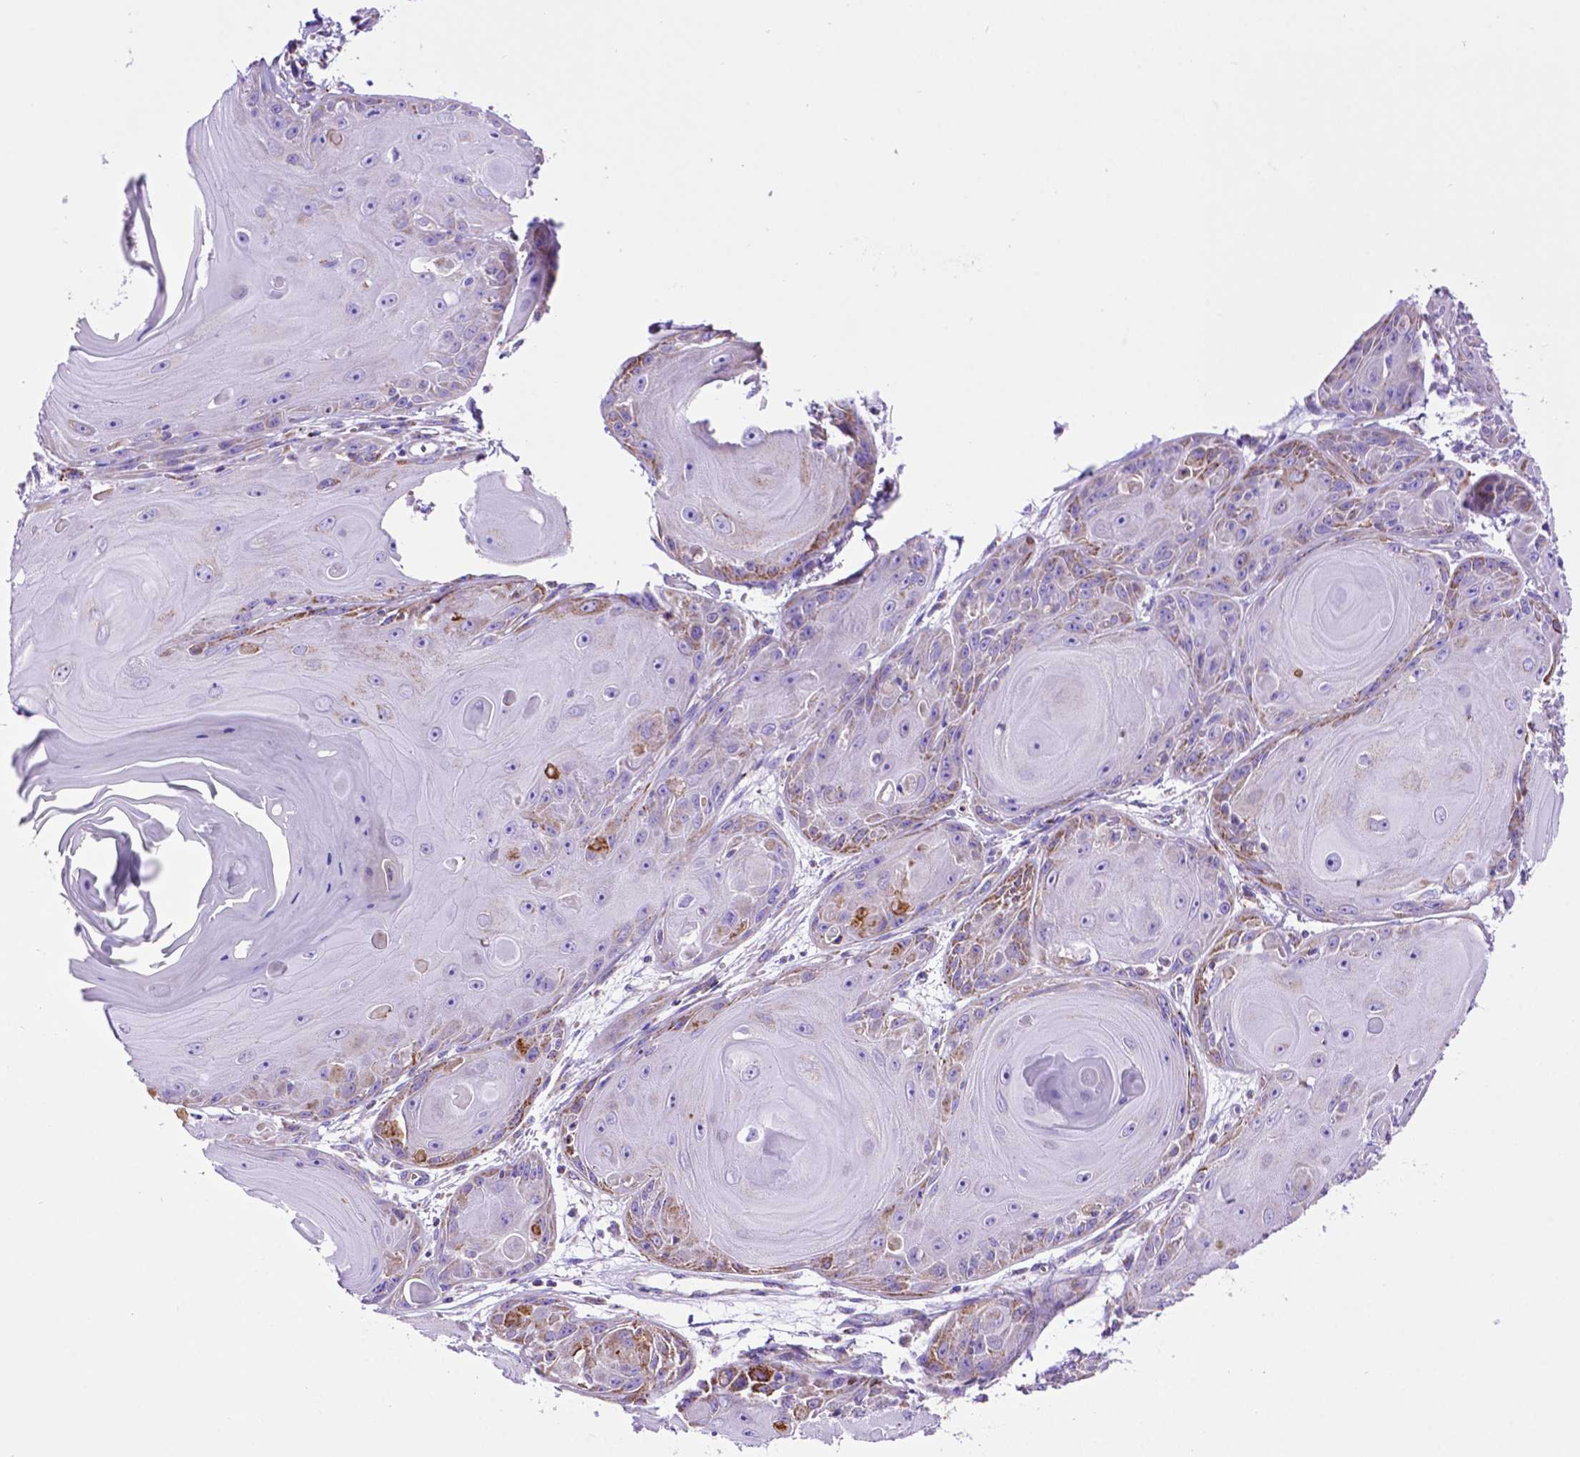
{"staining": {"intensity": "moderate", "quantity": "<25%", "location": "cytoplasmic/membranous"}, "tissue": "skin cancer", "cell_type": "Tumor cells", "image_type": "cancer", "snomed": [{"axis": "morphology", "description": "Squamous cell carcinoma, NOS"}, {"axis": "topography", "description": "Skin"}, {"axis": "topography", "description": "Vulva"}], "caption": "Human skin cancer stained with a brown dye shows moderate cytoplasmic/membranous positive positivity in approximately <25% of tumor cells.", "gene": "GDPD5", "patient": {"sex": "female", "age": 85}}